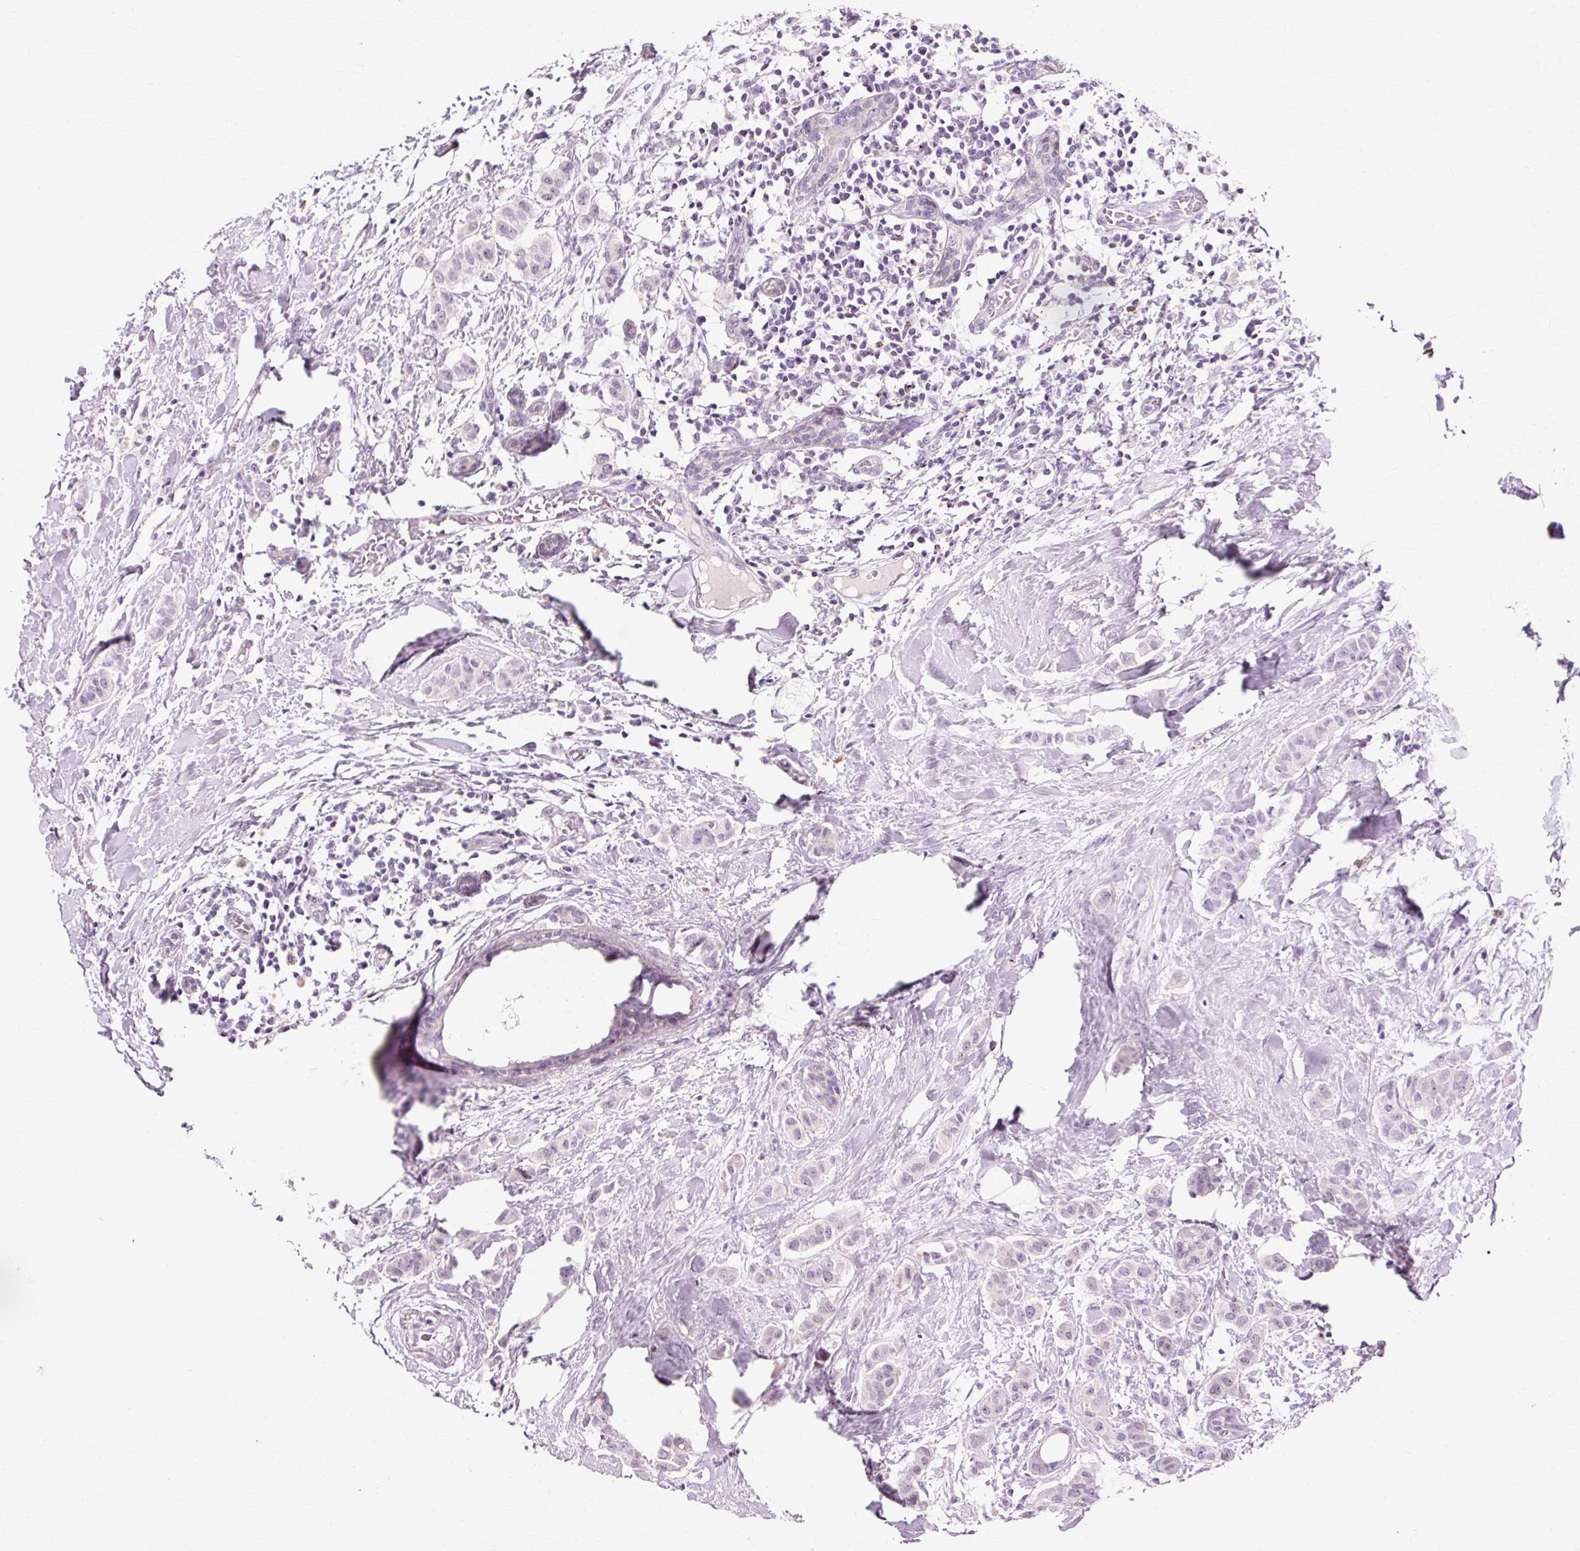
{"staining": {"intensity": "negative", "quantity": "none", "location": "none"}, "tissue": "breast cancer", "cell_type": "Tumor cells", "image_type": "cancer", "snomed": [{"axis": "morphology", "description": "Duct carcinoma"}, {"axis": "topography", "description": "Breast"}], "caption": "Immunohistochemistry of infiltrating ductal carcinoma (breast) reveals no staining in tumor cells.", "gene": "VN1R2", "patient": {"sex": "female", "age": 40}}